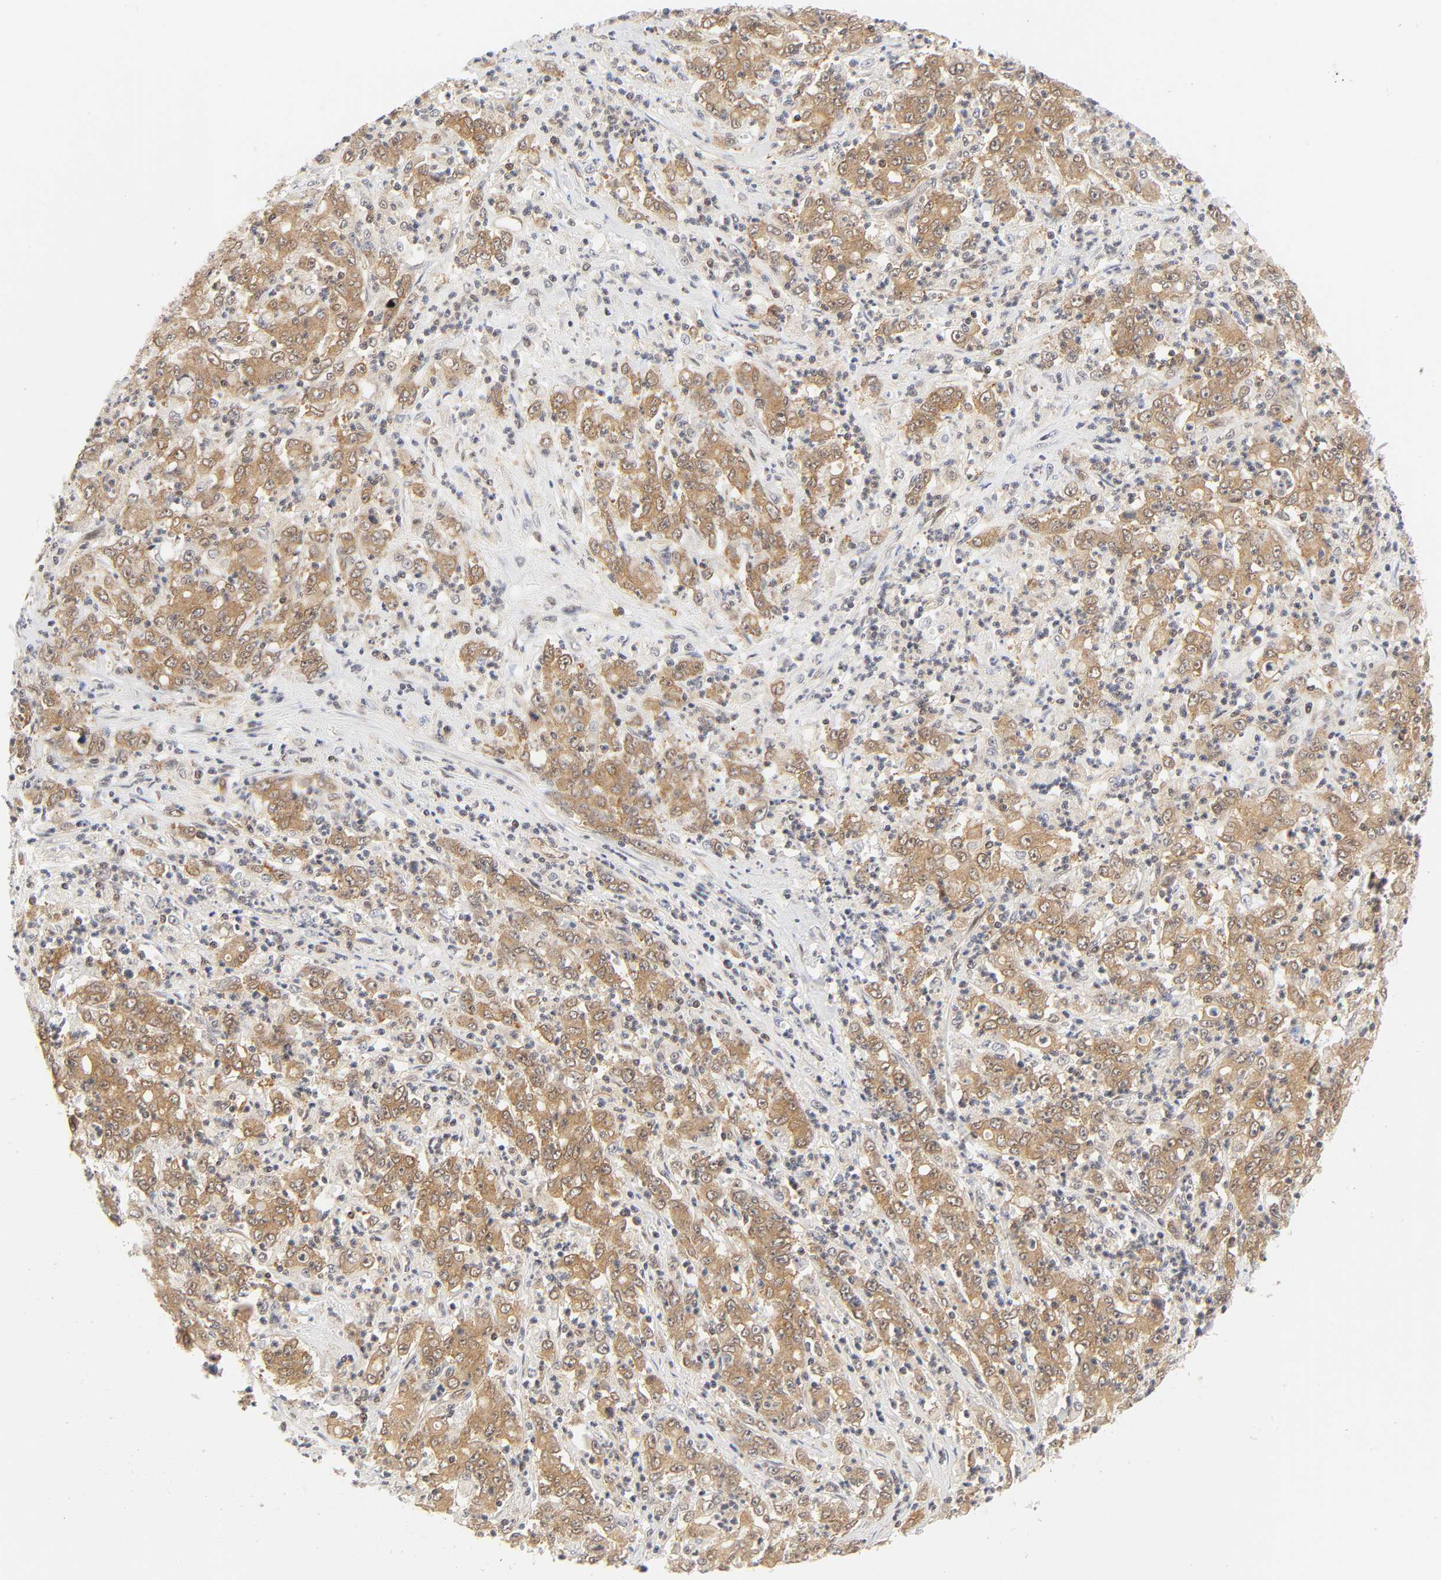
{"staining": {"intensity": "weak", "quantity": ">75%", "location": "cytoplasmic/membranous,nuclear"}, "tissue": "stomach cancer", "cell_type": "Tumor cells", "image_type": "cancer", "snomed": [{"axis": "morphology", "description": "Adenocarcinoma, NOS"}, {"axis": "topography", "description": "Stomach, lower"}], "caption": "Immunohistochemistry image of neoplastic tissue: stomach adenocarcinoma stained using IHC shows low levels of weak protein expression localized specifically in the cytoplasmic/membranous and nuclear of tumor cells, appearing as a cytoplasmic/membranous and nuclear brown color.", "gene": "CDC37", "patient": {"sex": "female", "age": 71}}